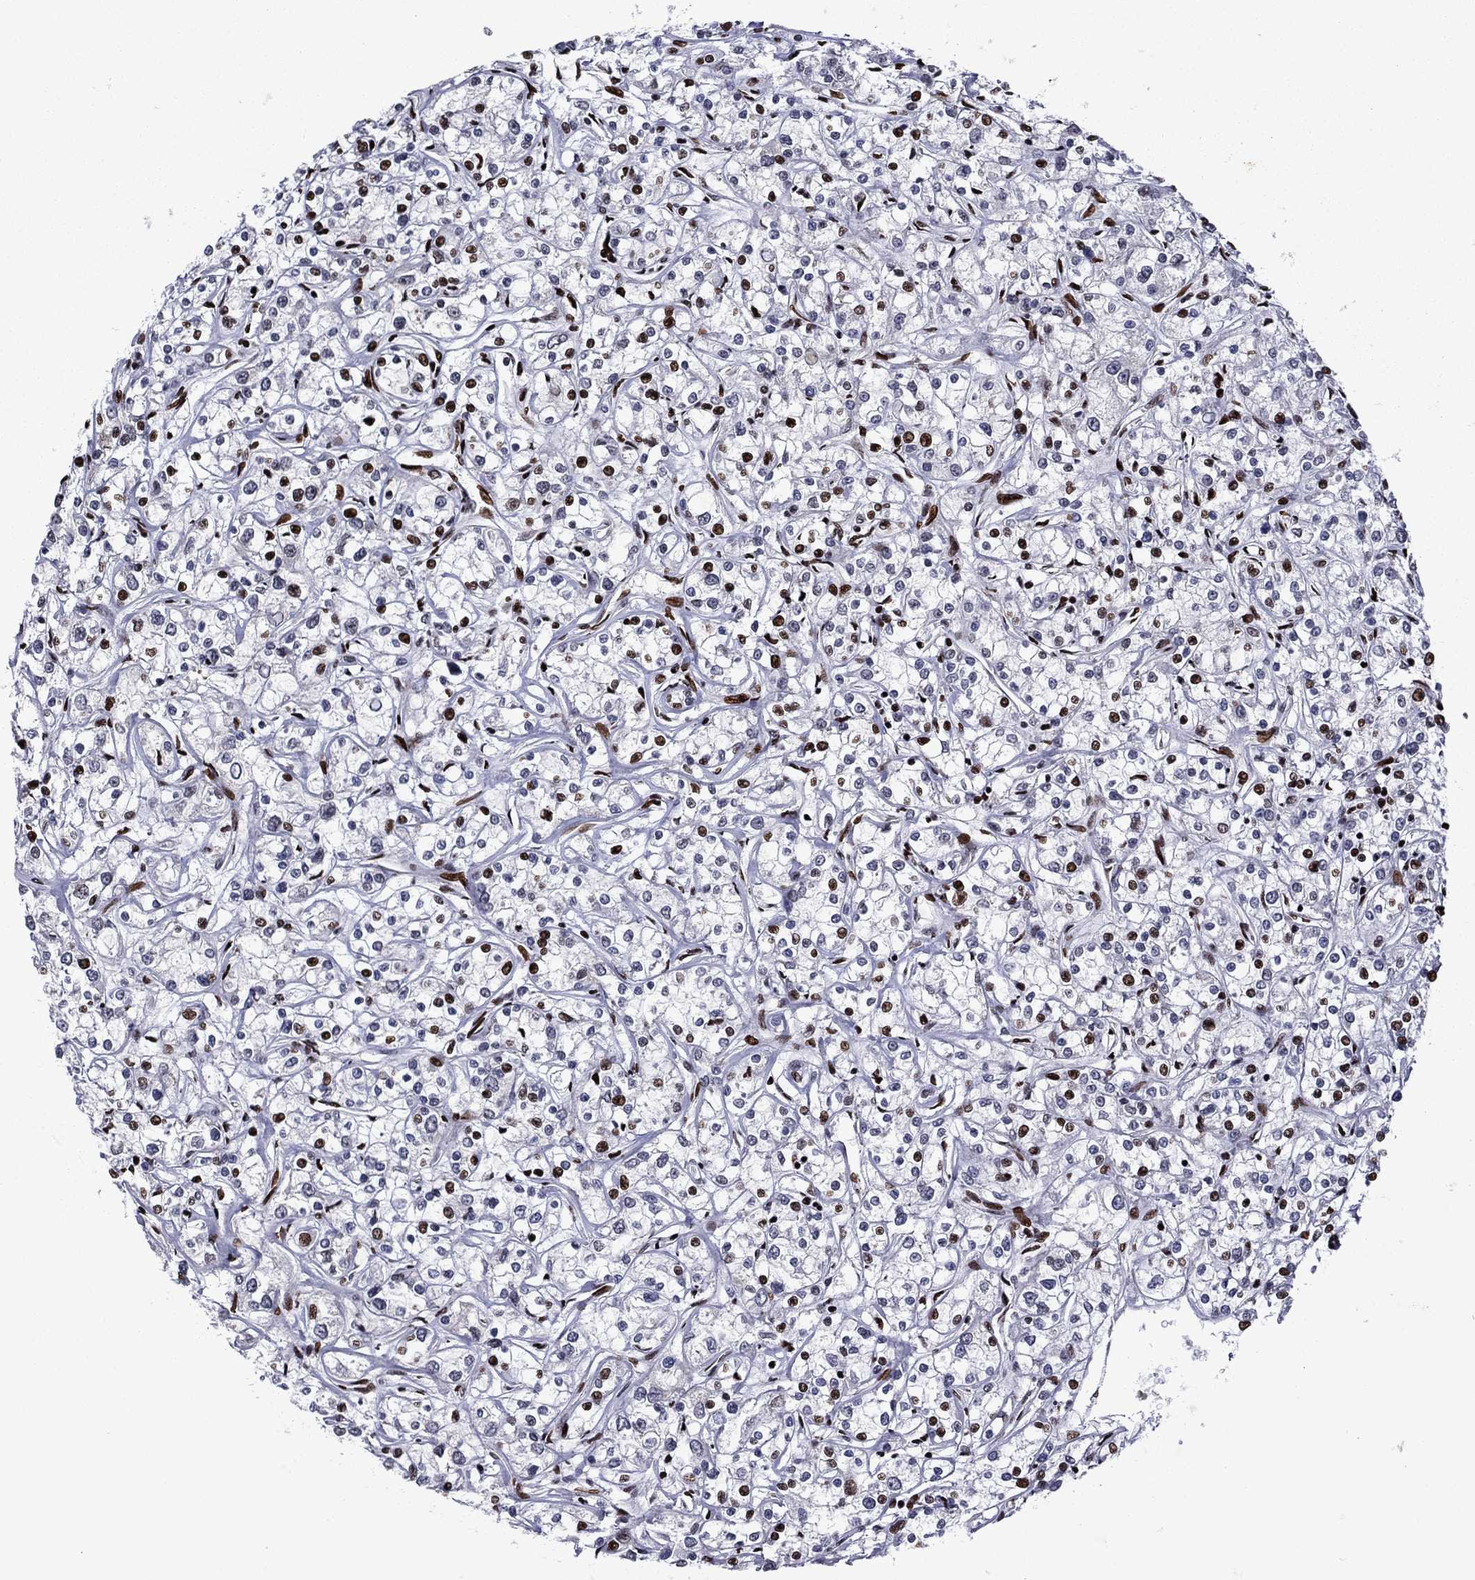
{"staining": {"intensity": "strong", "quantity": "<25%", "location": "nuclear"}, "tissue": "renal cancer", "cell_type": "Tumor cells", "image_type": "cancer", "snomed": [{"axis": "morphology", "description": "Adenocarcinoma, NOS"}, {"axis": "topography", "description": "Kidney"}], "caption": "Renal cancer stained with a protein marker demonstrates strong staining in tumor cells.", "gene": "LIMK1", "patient": {"sex": "female", "age": 59}}